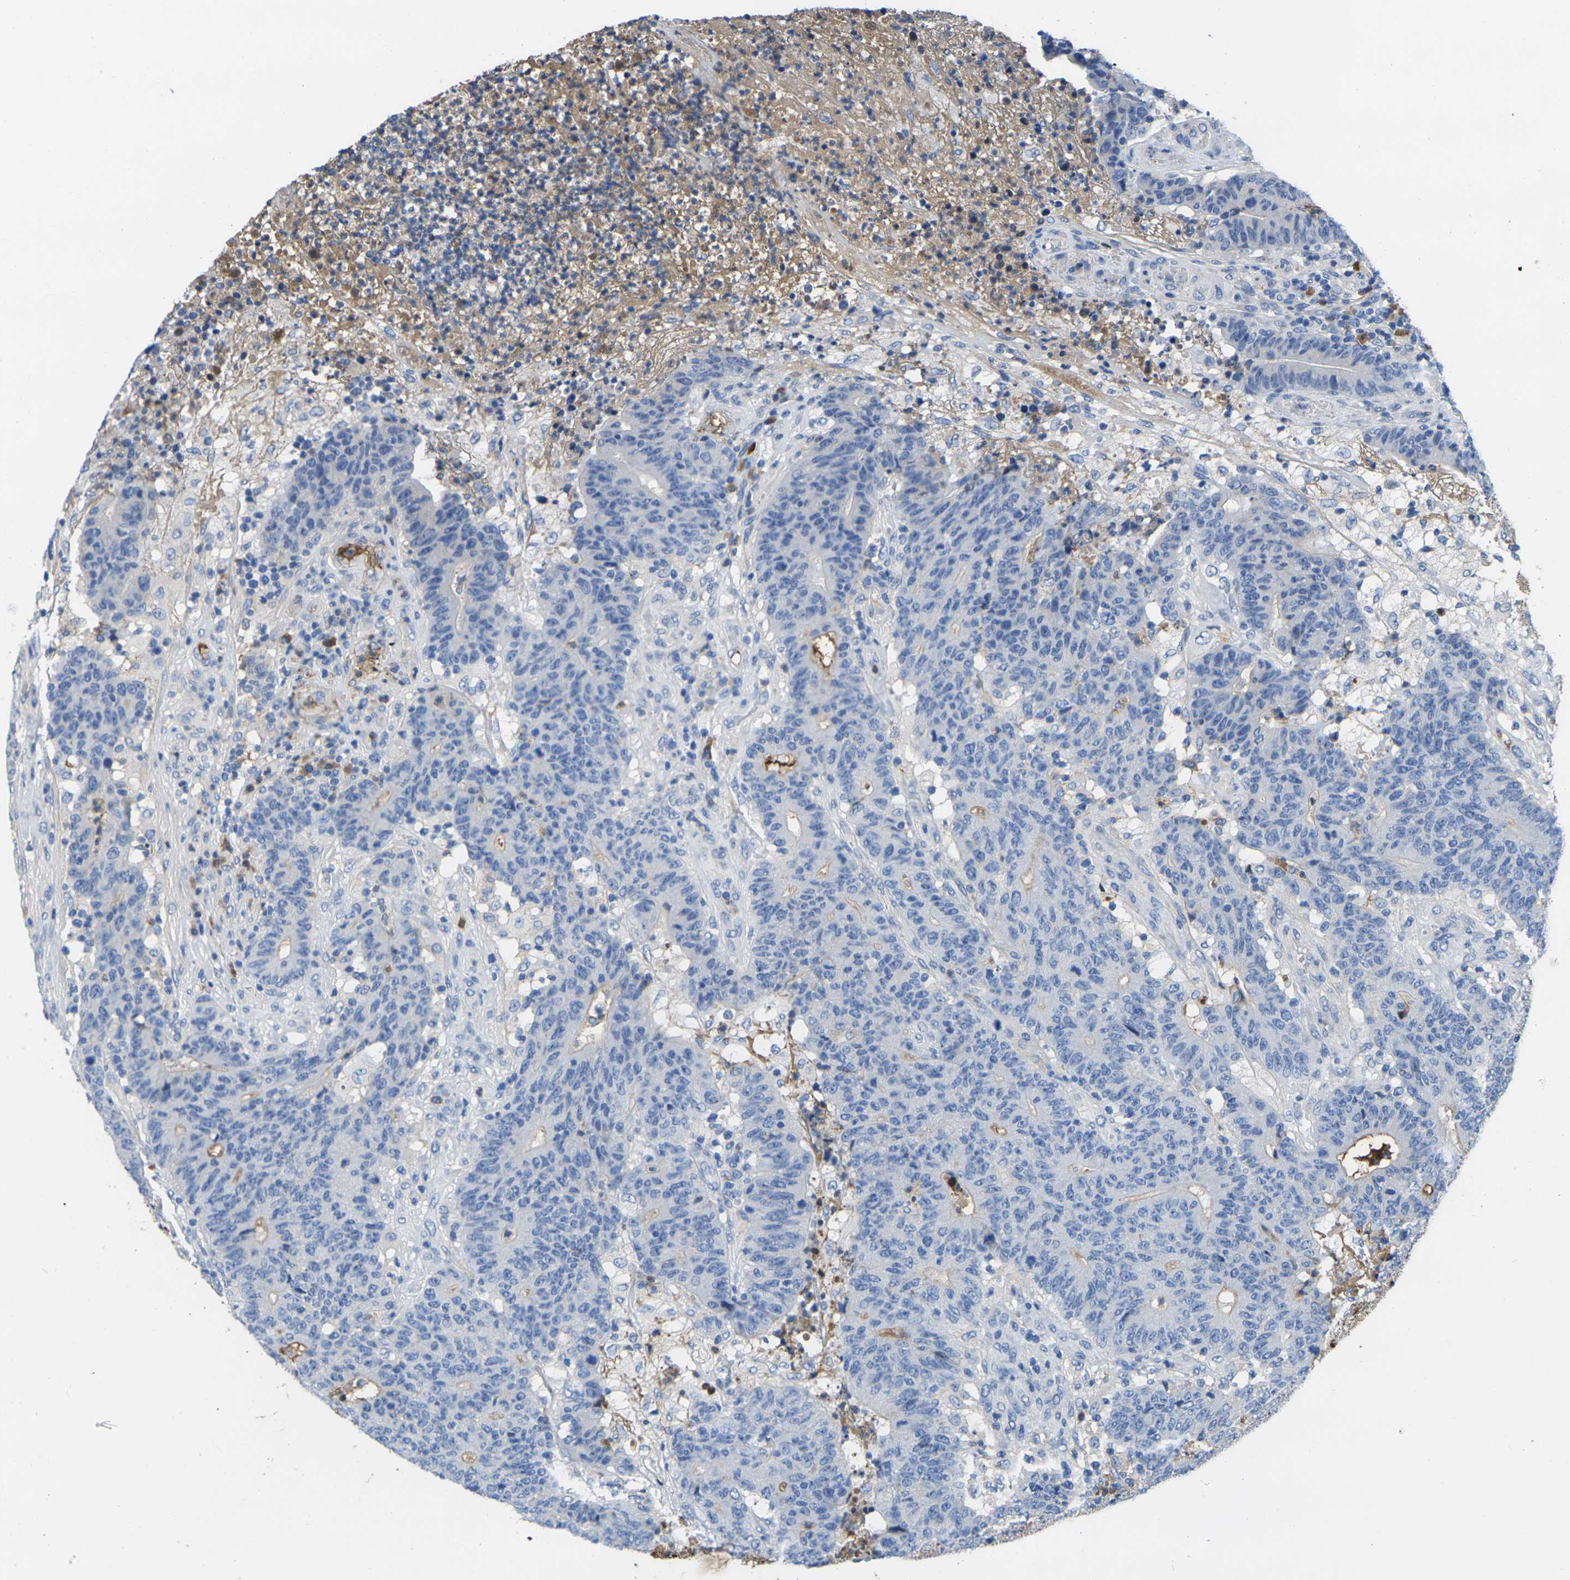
{"staining": {"intensity": "moderate", "quantity": "<25%", "location": "cytoplasmic/membranous"}, "tissue": "colorectal cancer", "cell_type": "Tumor cells", "image_type": "cancer", "snomed": [{"axis": "morphology", "description": "Normal tissue, NOS"}, {"axis": "morphology", "description": "Adenocarcinoma, NOS"}, {"axis": "topography", "description": "Colon"}], "caption": "Human adenocarcinoma (colorectal) stained with a protein marker exhibits moderate staining in tumor cells.", "gene": "GREM2", "patient": {"sex": "female", "age": 75}}